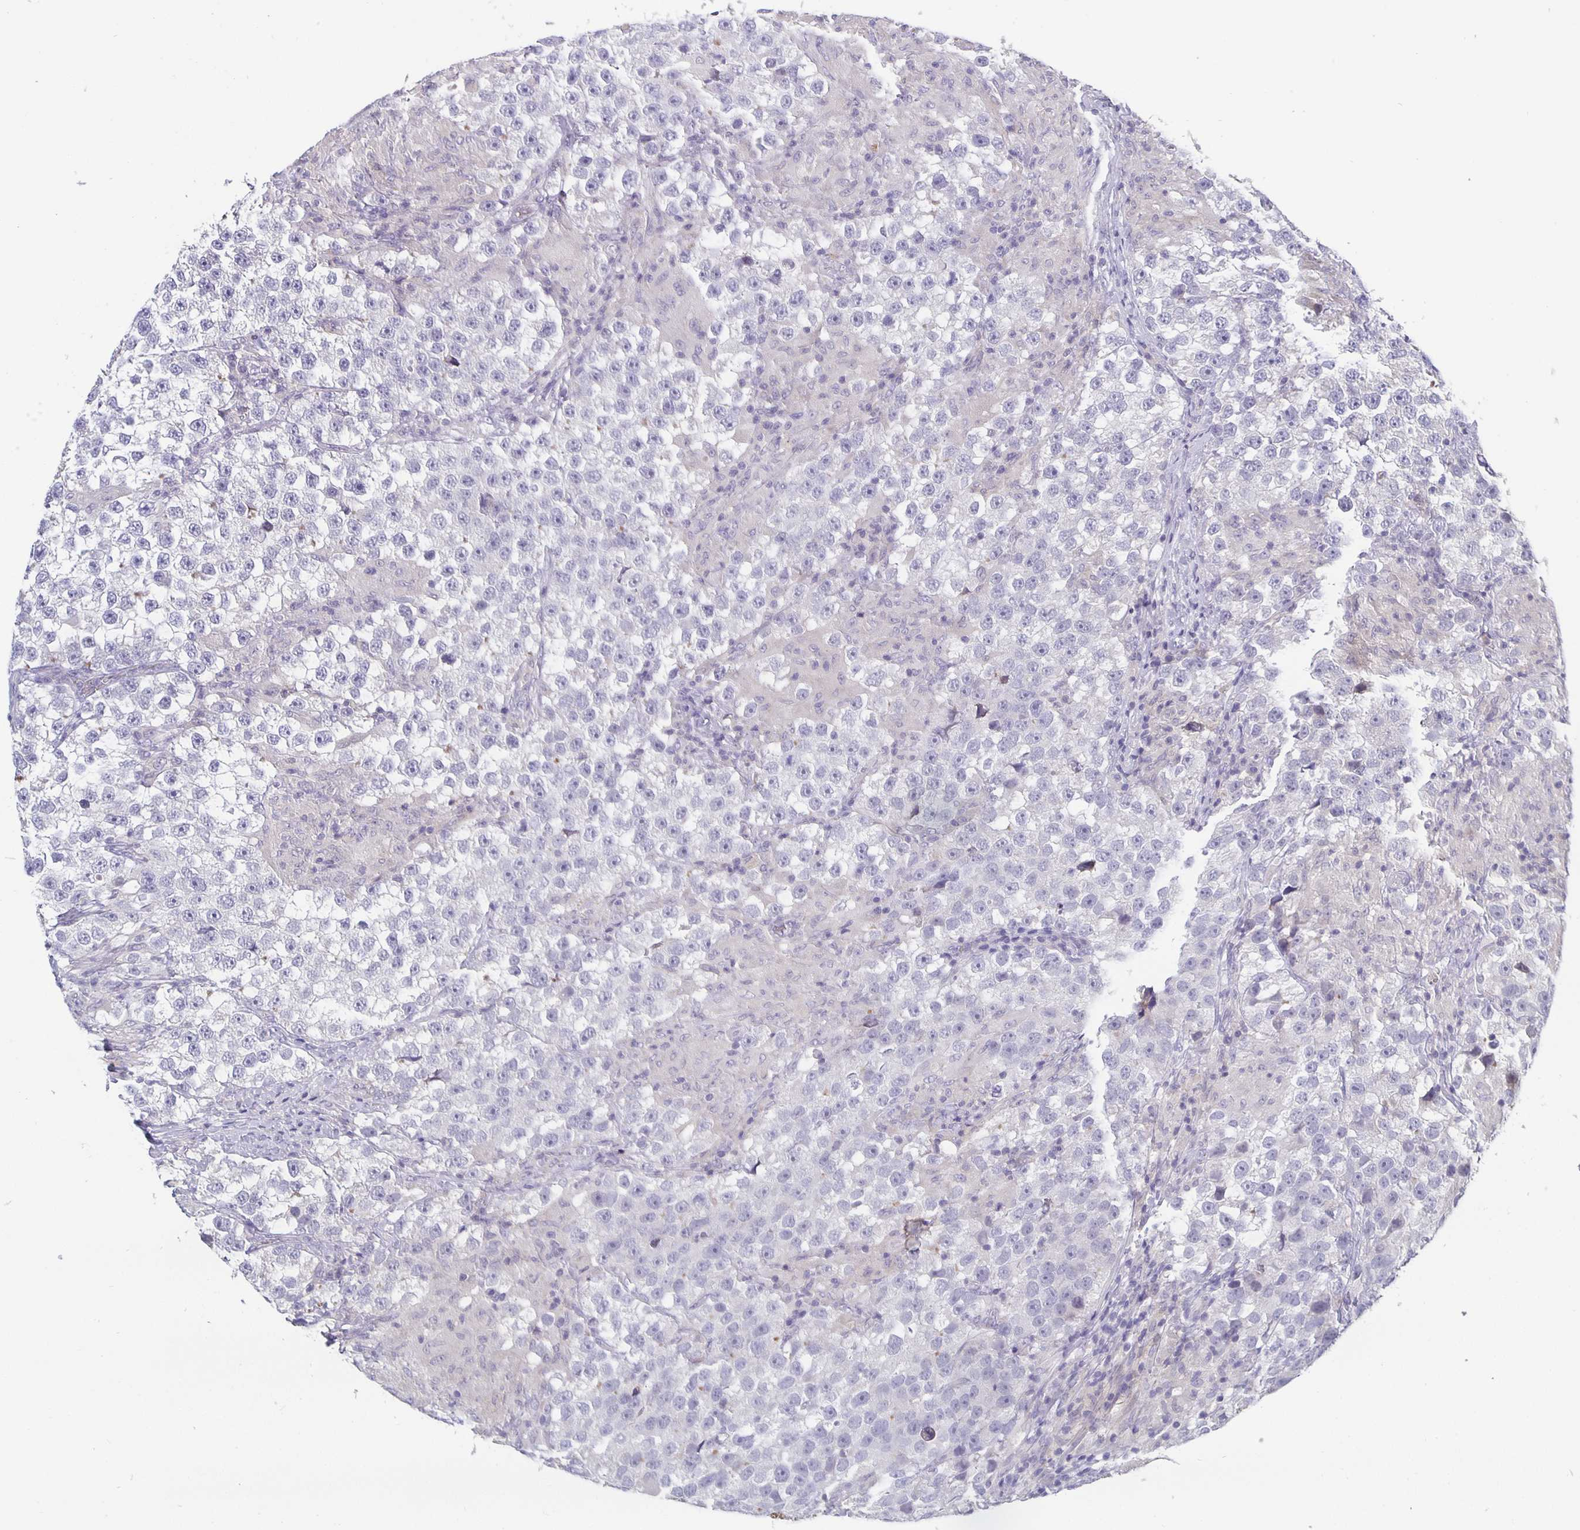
{"staining": {"intensity": "negative", "quantity": "none", "location": "none"}, "tissue": "testis cancer", "cell_type": "Tumor cells", "image_type": "cancer", "snomed": [{"axis": "morphology", "description": "Seminoma, NOS"}, {"axis": "topography", "description": "Testis"}], "caption": "Immunohistochemical staining of seminoma (testis) demonstrates no significant staining in tumor cells.", "gene": "GDF15", "patient": {"sex": "male", "age": 46}}